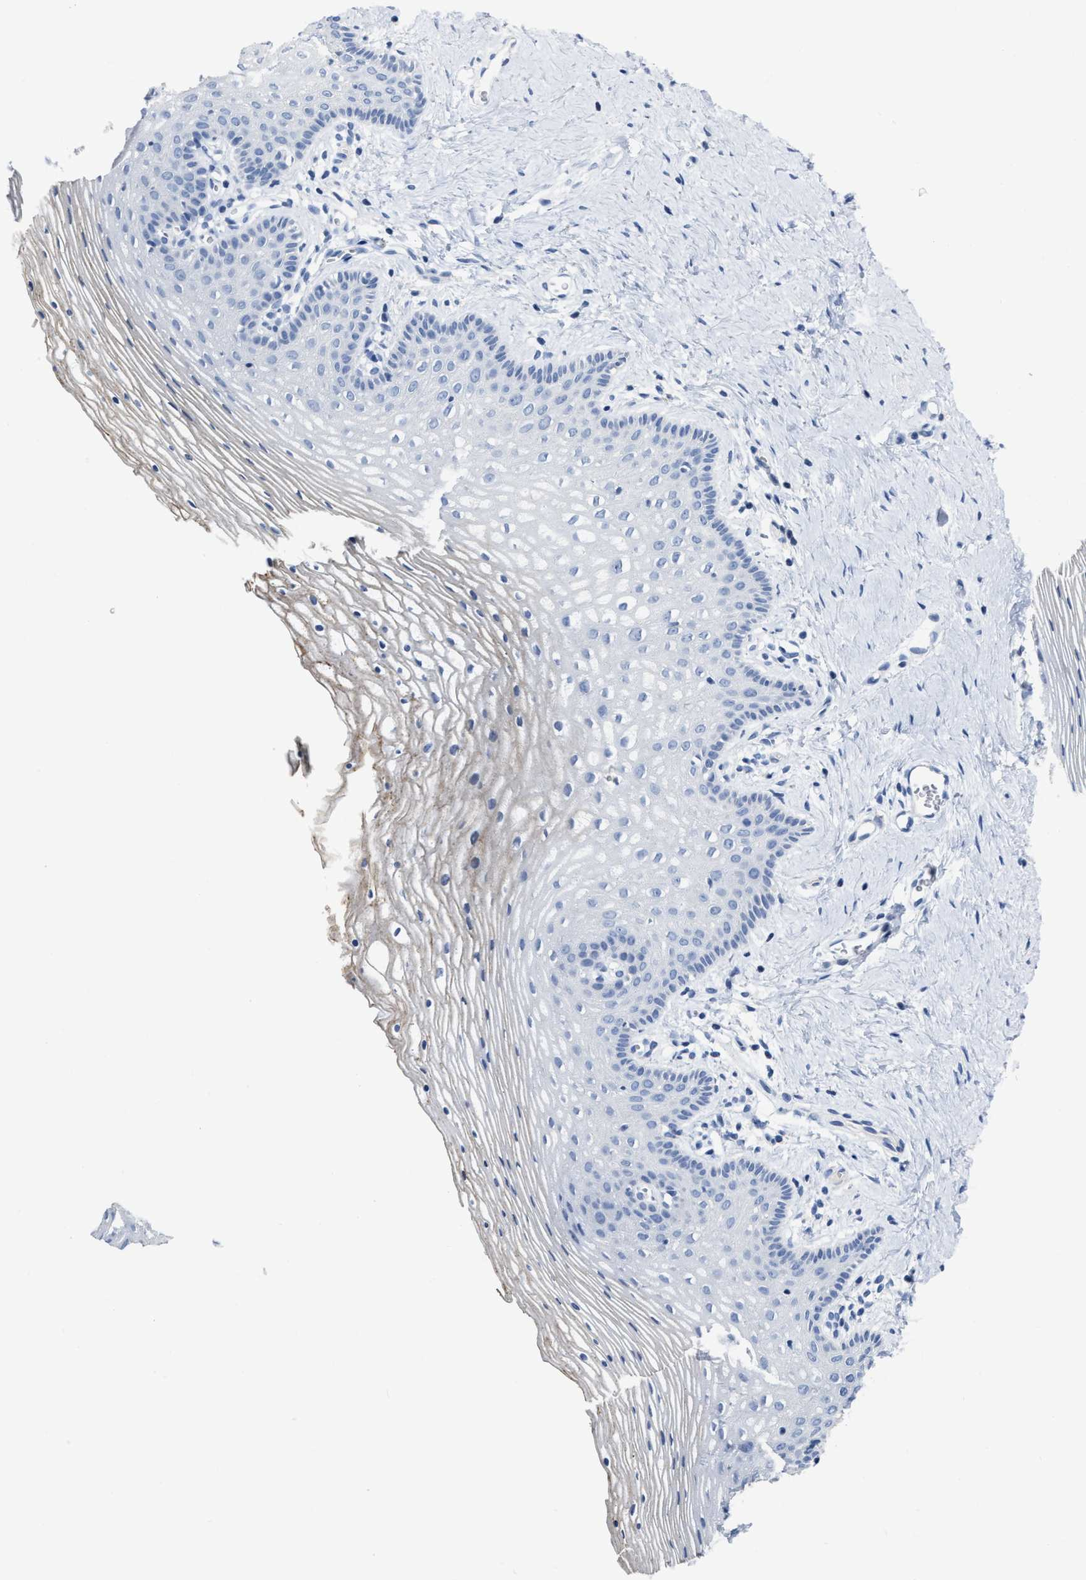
{"staining": {"intensity": "weak", "quantity": "<25%", "location": "cytoplasmic/membranous"}, "tissue": "vagina", "cell_type": "Squamous epithelial cells", "image_type": "normal", "snomed": [{"axis": "morphology", "description": "Normal tissue, NOS"}, {"axis": "topography", "description": "Vagina"}], "caption": "An image of human vagina is negative for staining in squamous epithelial cells. (DAB immunohistochemistry (IHC), high magnification).", "gene": "CEACAM5", "patient": {"sex": "female", "age": 32}}